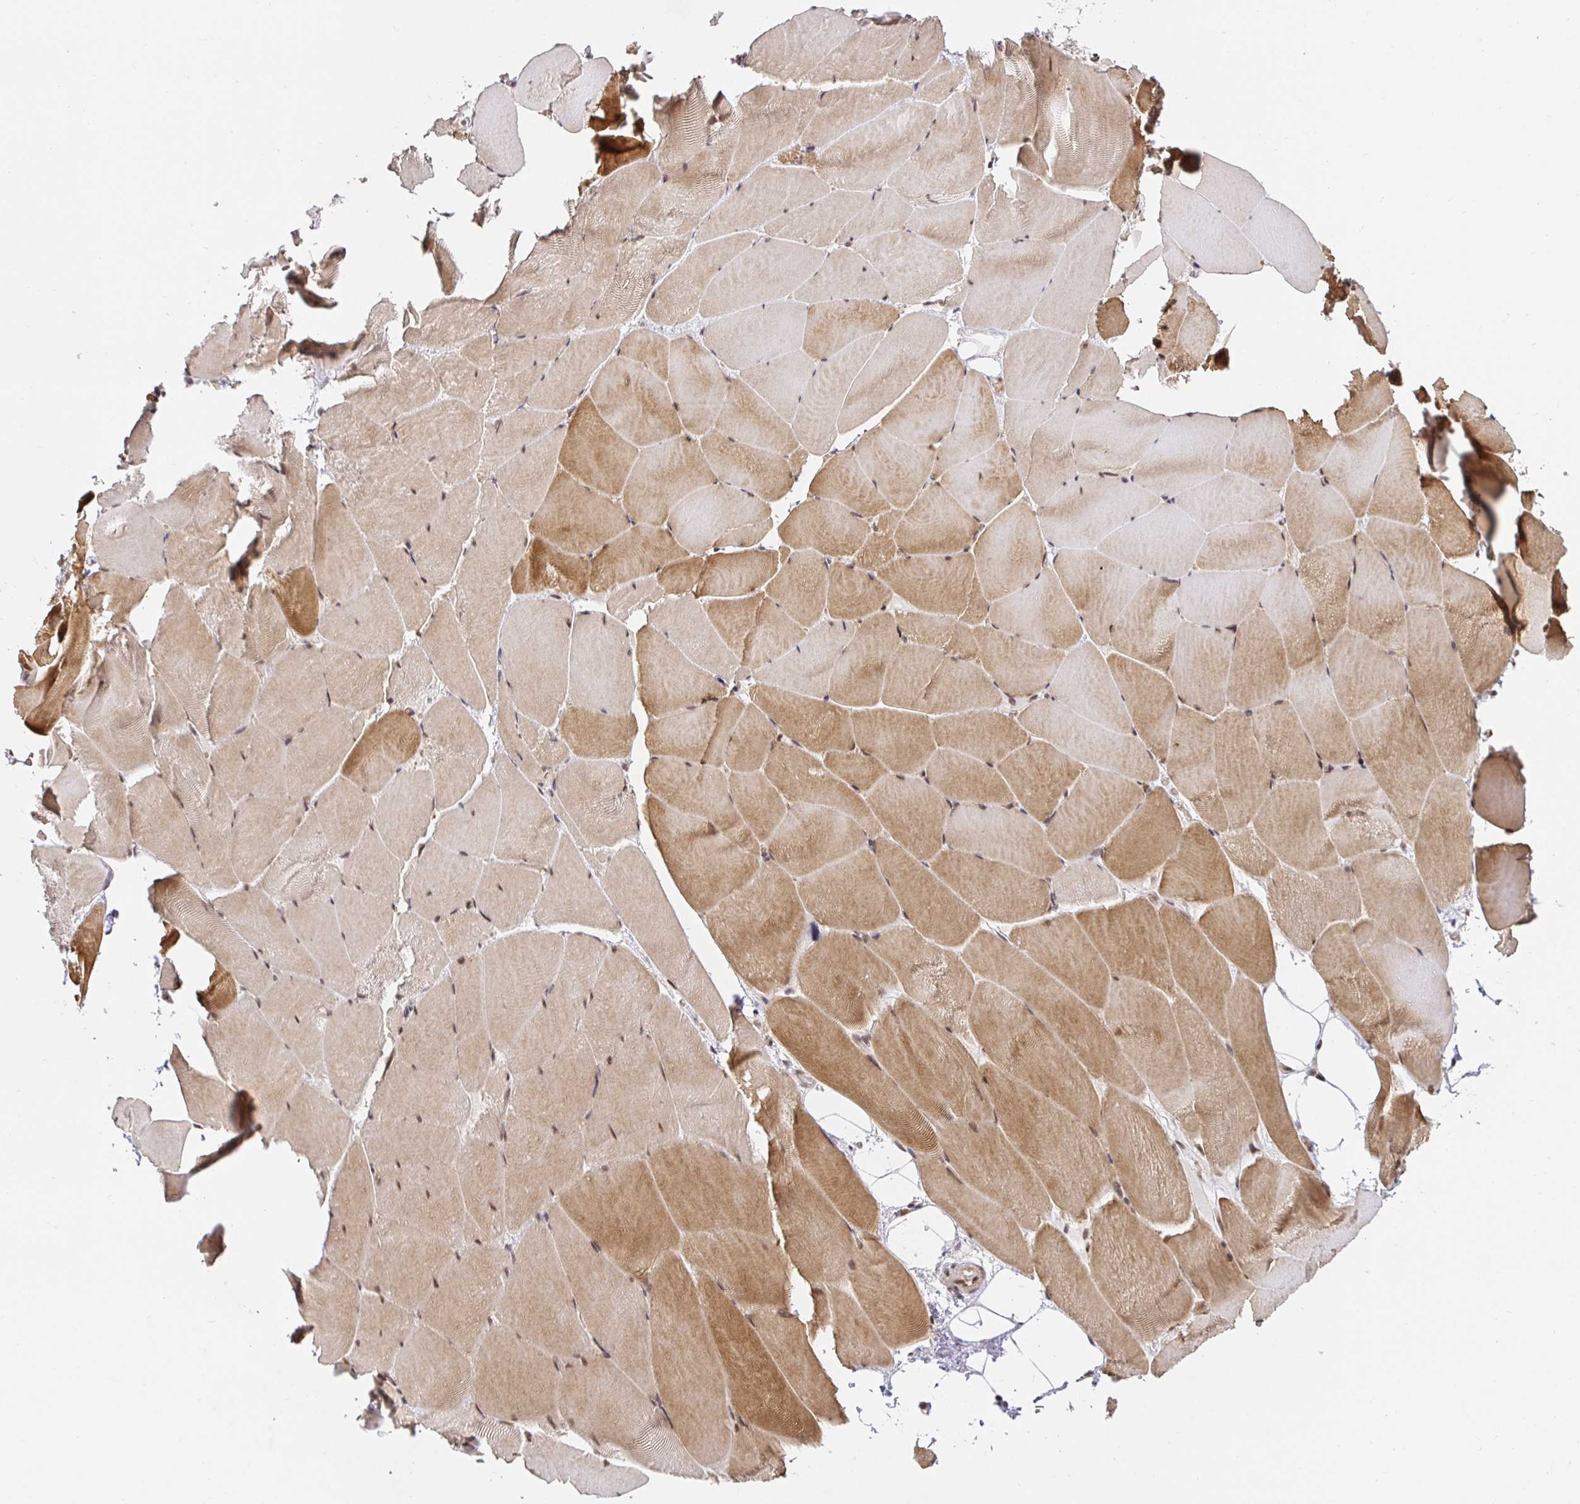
{"staining": {"intensity": "moderate", "quantity": ">75%", "location": "cytoplasmic/membranous,nuclear"}, "tissue": "skeletal muscle", "cell_type": "Myocytes", "image_type": "normal", "snomed": [{"axis": "morphology", "description": "Normal tissue, NOS"}, {"axis": "topography", "description": "Skeletal muscle"}], "caption": "Moderate cytoplasmic/membranous,nuclear protein expression is appreciated in about >75% of myocytes in skeletal muscle. The staining was performed using DAB to visualize the protein expression in brown, while the nuclei were stained in blue with hematoxylin (Magnification: 20x).", "gene": "USF1", "patient": {"sex": "female", "age": 64}}